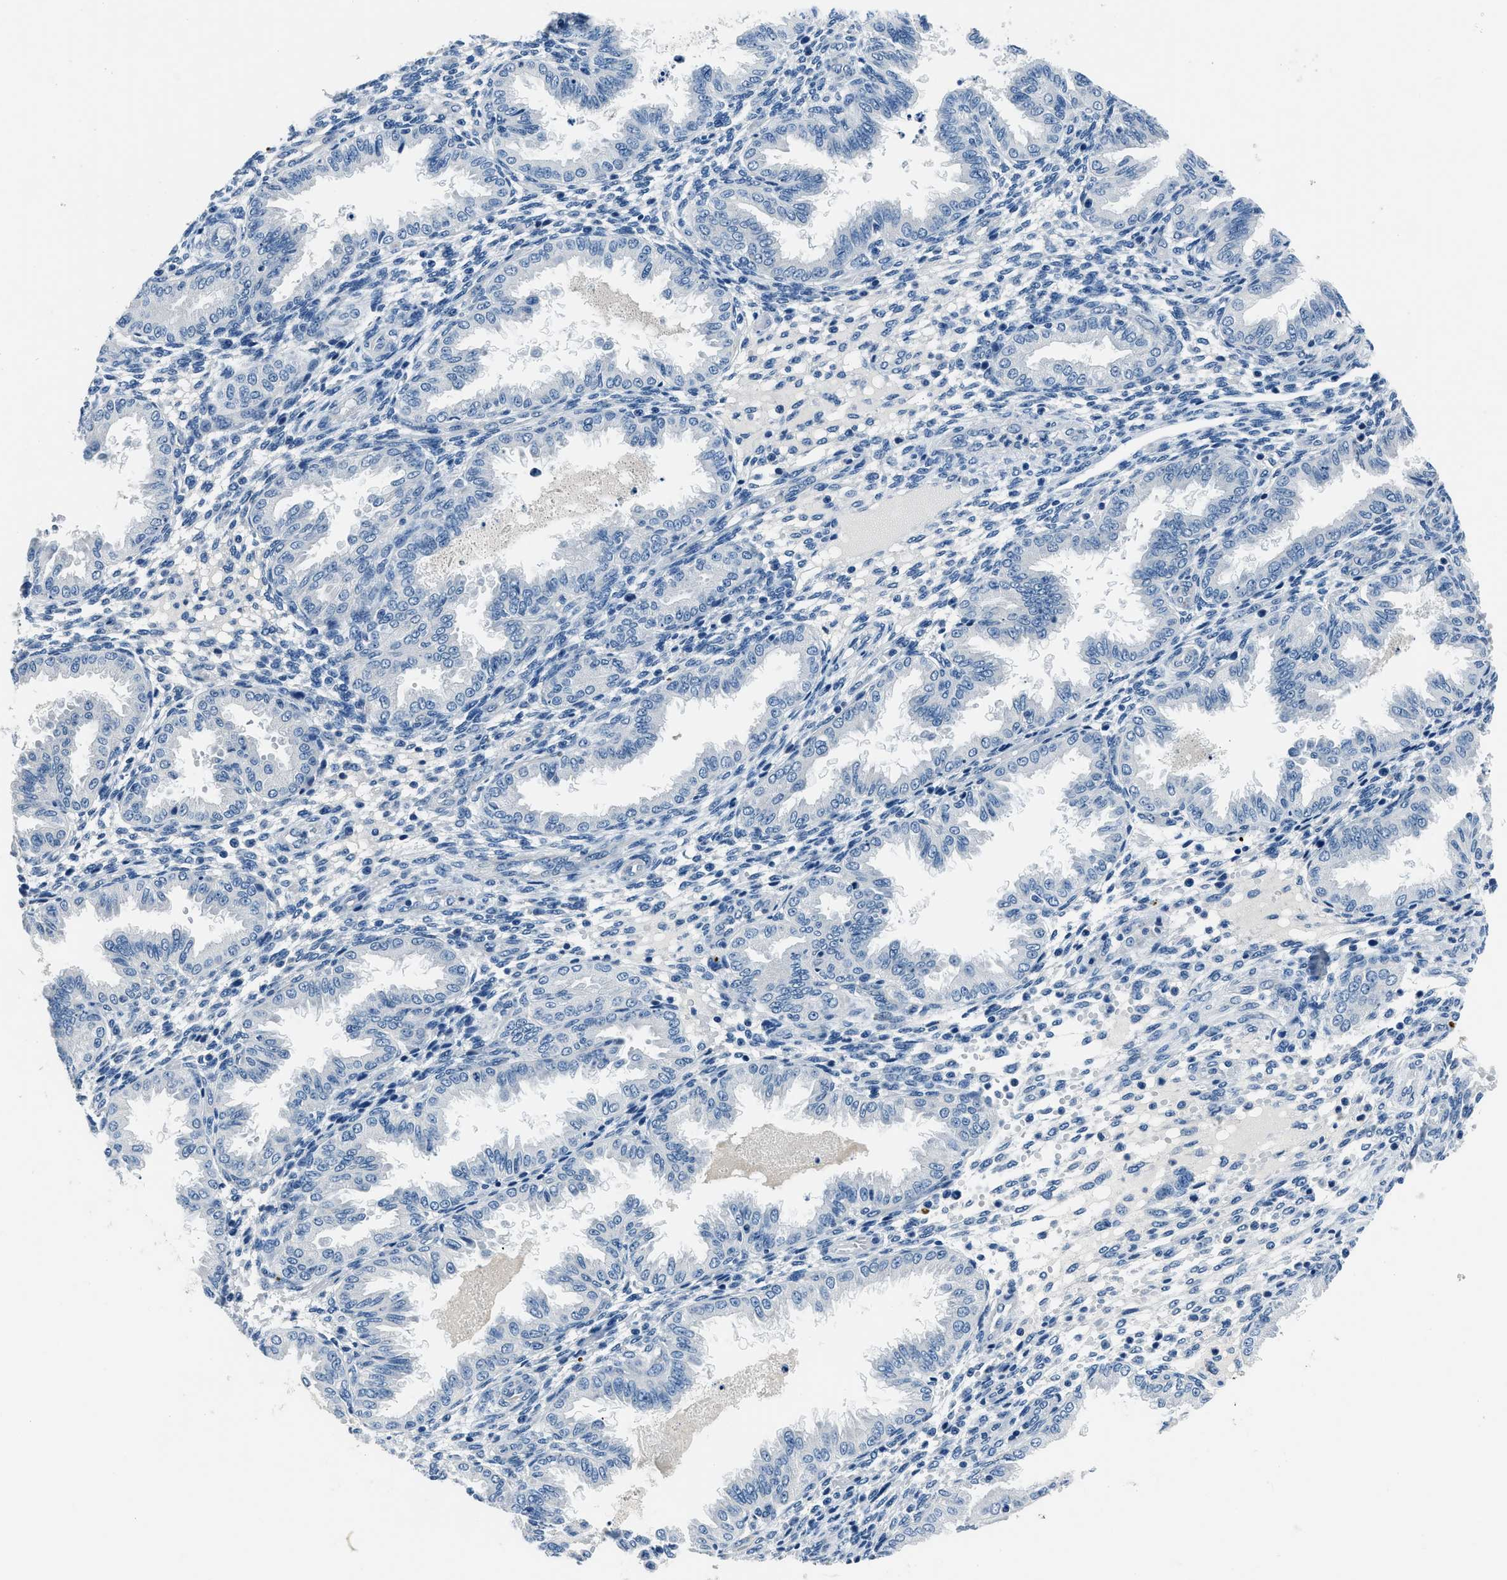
{"staining": {"intensity": "negative", "quantity": "none", "location": "none"}, "tissue": "endometrium", "cell_type": "Cells in endometrial stroma", "image_type": "normal", "snomed": [{"axis": "morphology", "description": "Normal tissue, NOS"}, {"axis": "topography", "description": "Endometrium"}], "caption": "Cells in endometrial stroma show no significant positivity in normal endometrium. (Immunohistochemistry (ihc), brightfield microscopy, high magnification).", "gene": "GJA3", "patient": {"sex": "female", "age": 33}}